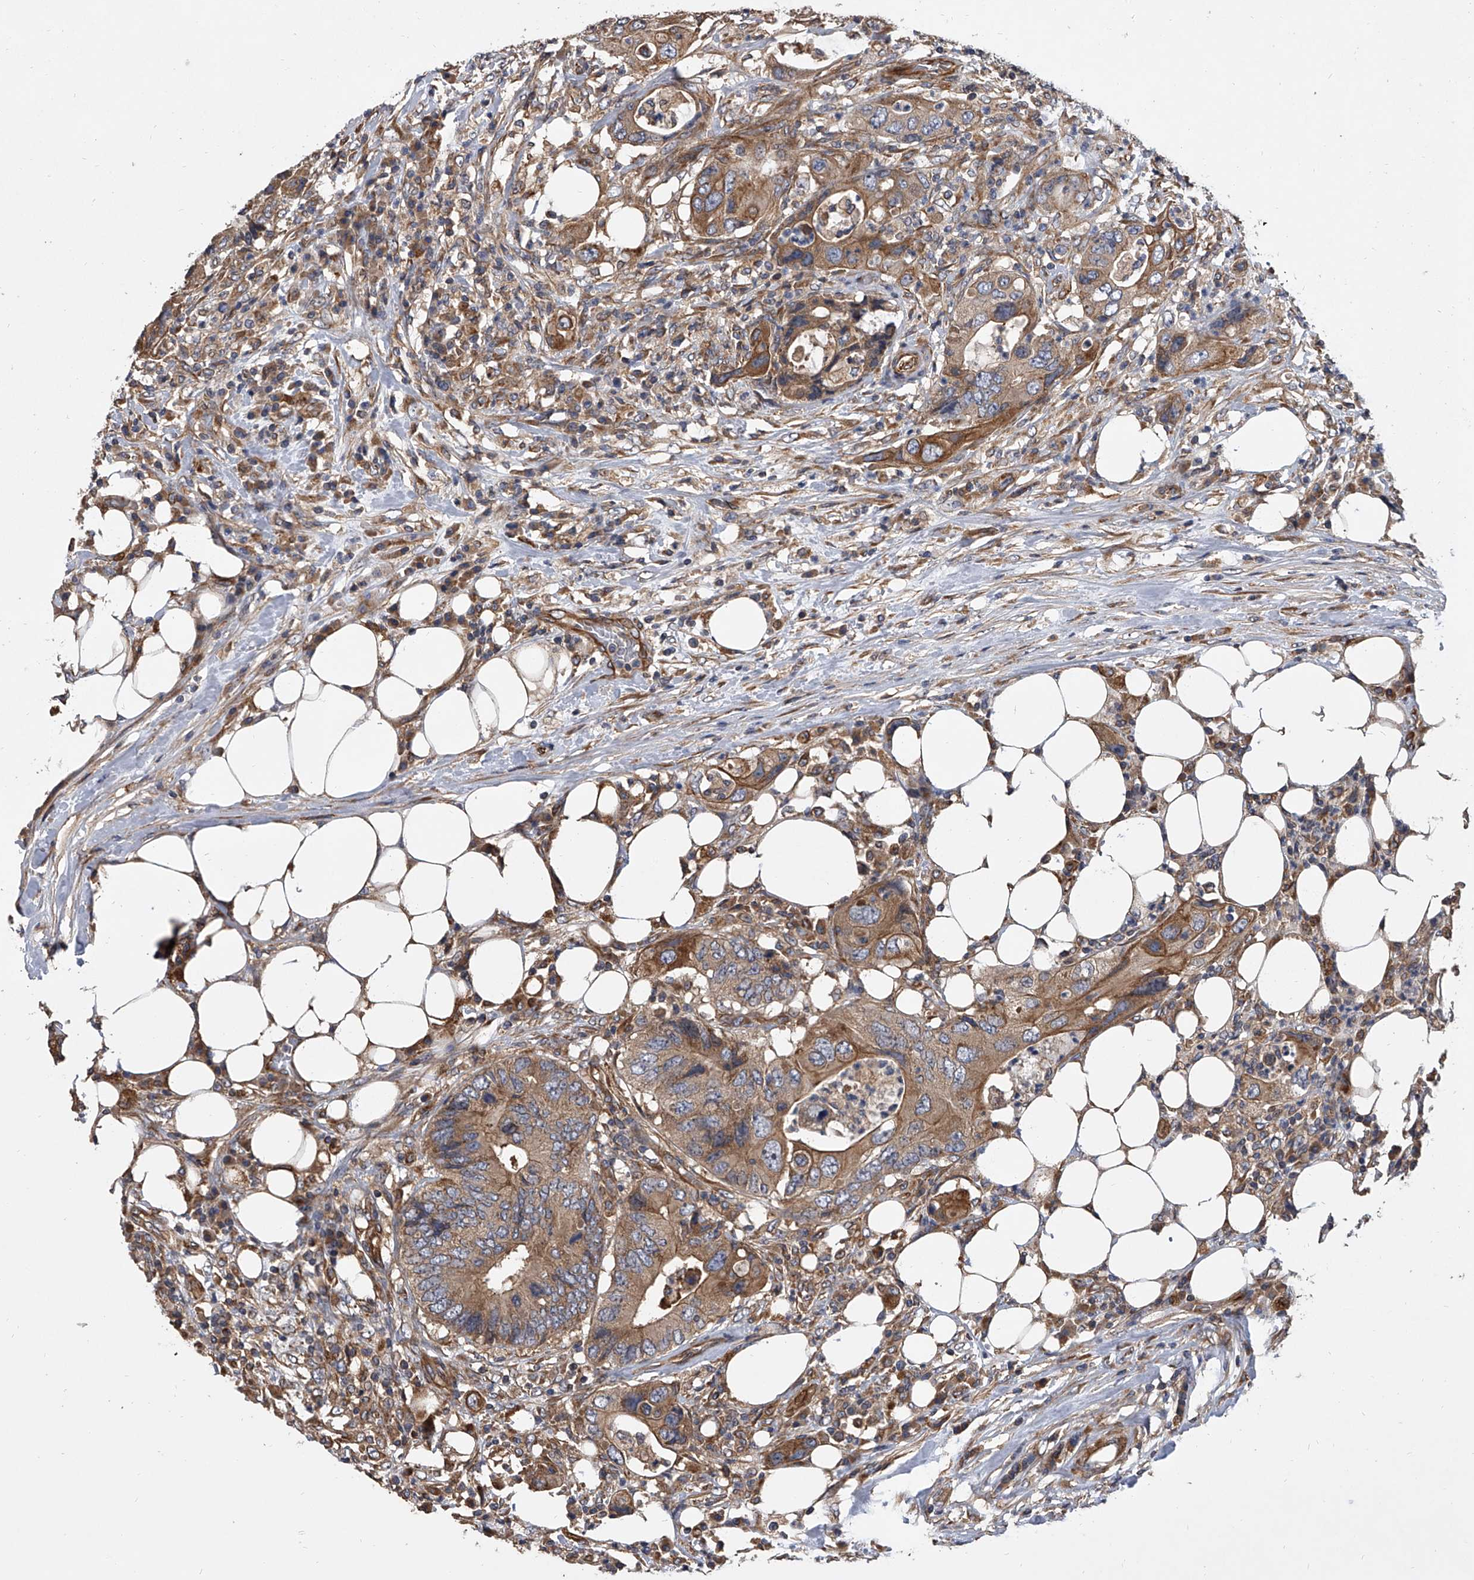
{"staining": {"intensity": "moderate", "quantity": ">75%", "location": "cytoplasmic/membranous"}, "tissue": "colorectal cancer", "cell_type": "Tumor cells", "image_type": "cancer", "snomed": [{"axis": "morphology", "description": "Adenocarcinoma, NOS"}, {"axis": "topography", "description": "Colon"}], "caption": "Colorectal cancer (adenocarcinoma) was stained to show a protein in brown. There is medium levels of moderate cytoplasmic/membranous positivity in about >75% of tumor cells. (brown staining indicates protein expression, while blue staining denotes nuclei).", "gene": "EXOC4", "patient": {"sex": "male", "age": 71}}